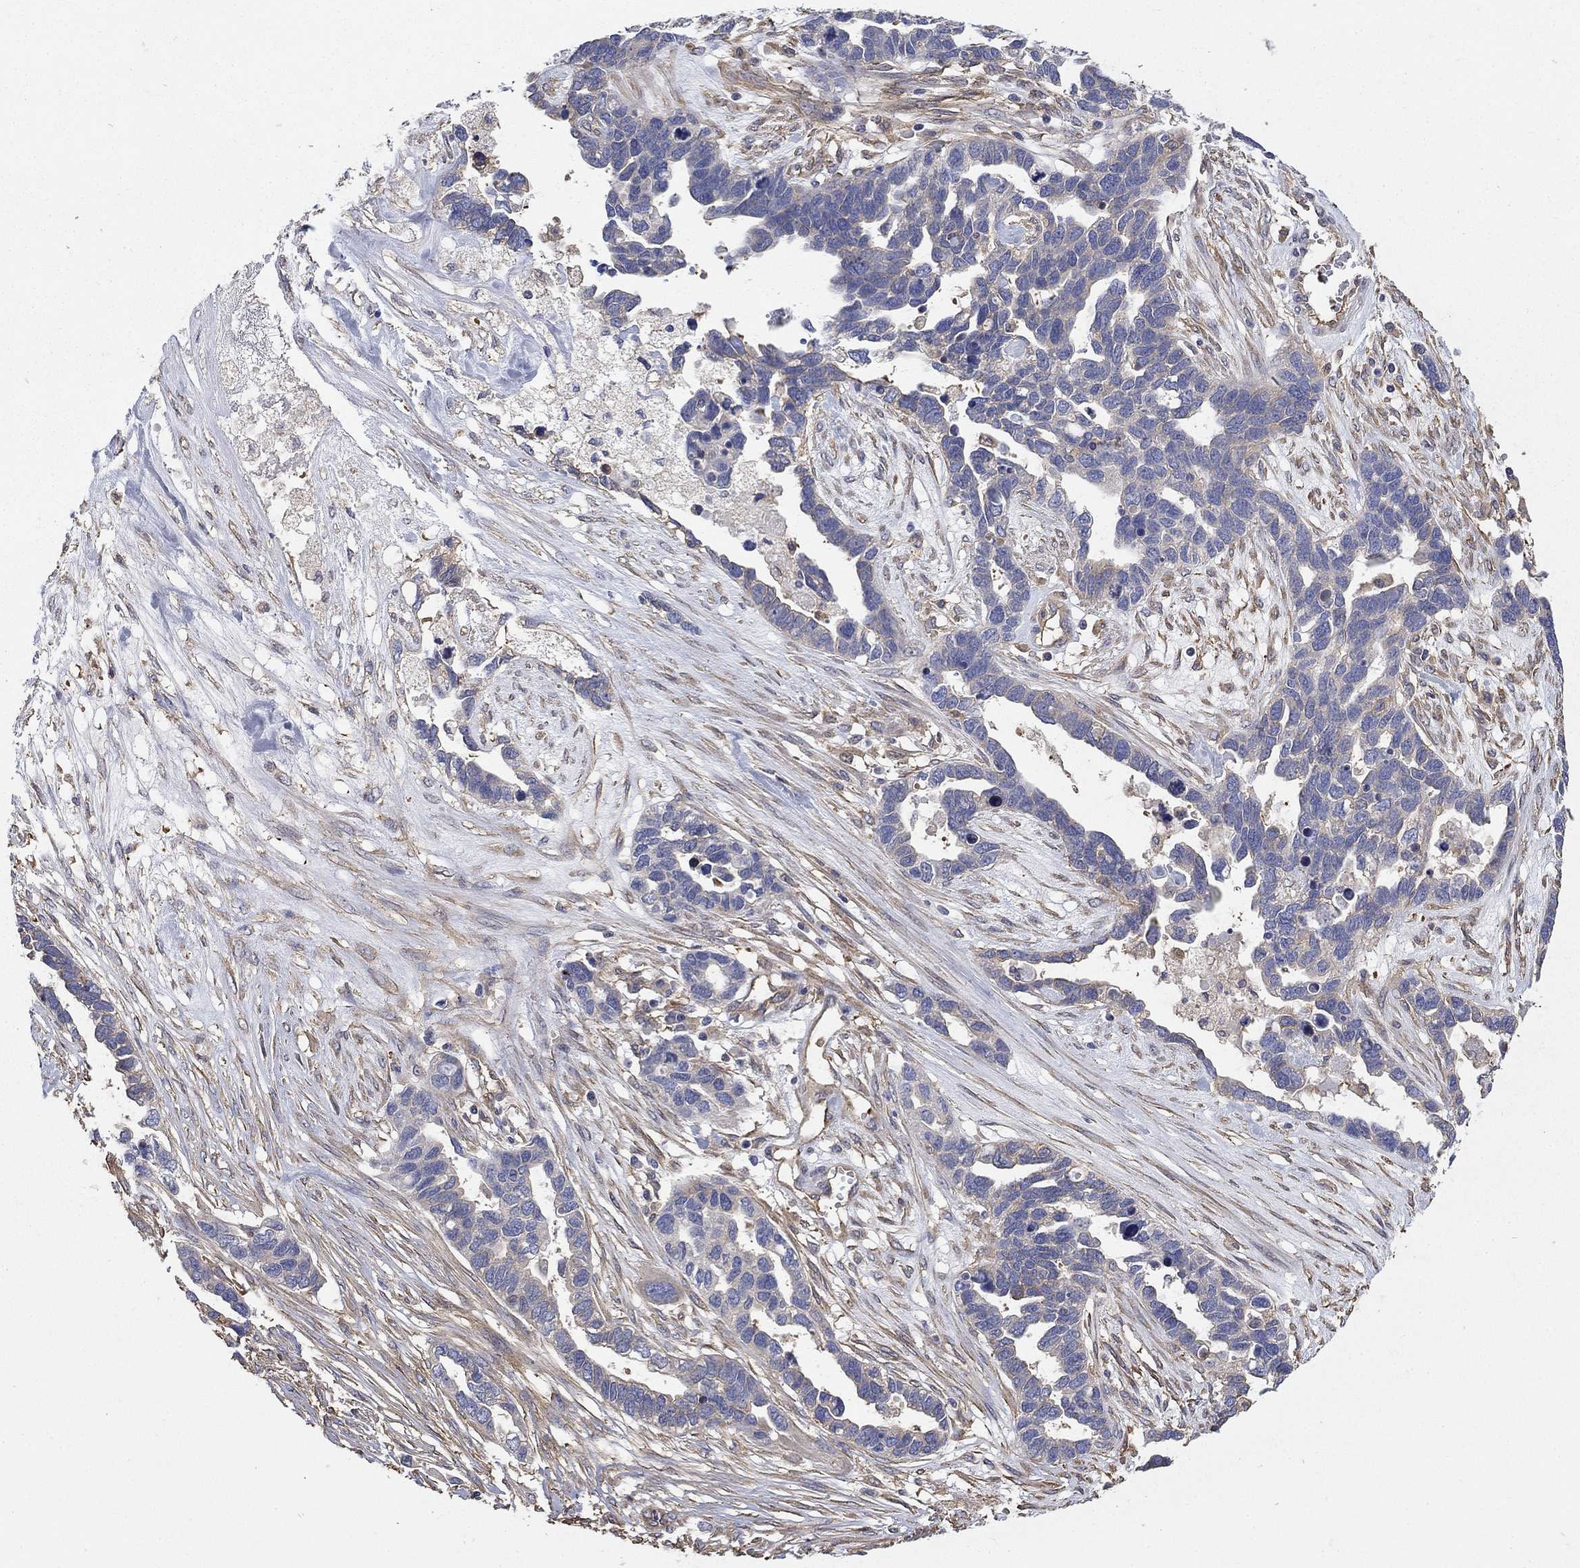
{"staining": {"intensity": "weak", "quantity": "<25%", "location": "cytoplasmic/membranous"}, "tissue": "ovarian cancer", "cell_type": "Tumor cells", "image_type": "cancer", "snomed": [{"axis": "morphology", "description": "Cystadenocarcinoma, serous, NOS"}, {"axis": "topography", "description": "Ovary"}], "caption": "Ovarian cancer was stained to show a protein in brown. There is no significant positivity in tumor cells.", "gene": "DPYSL2", "patient": {"sex": "female", "age": 54}}